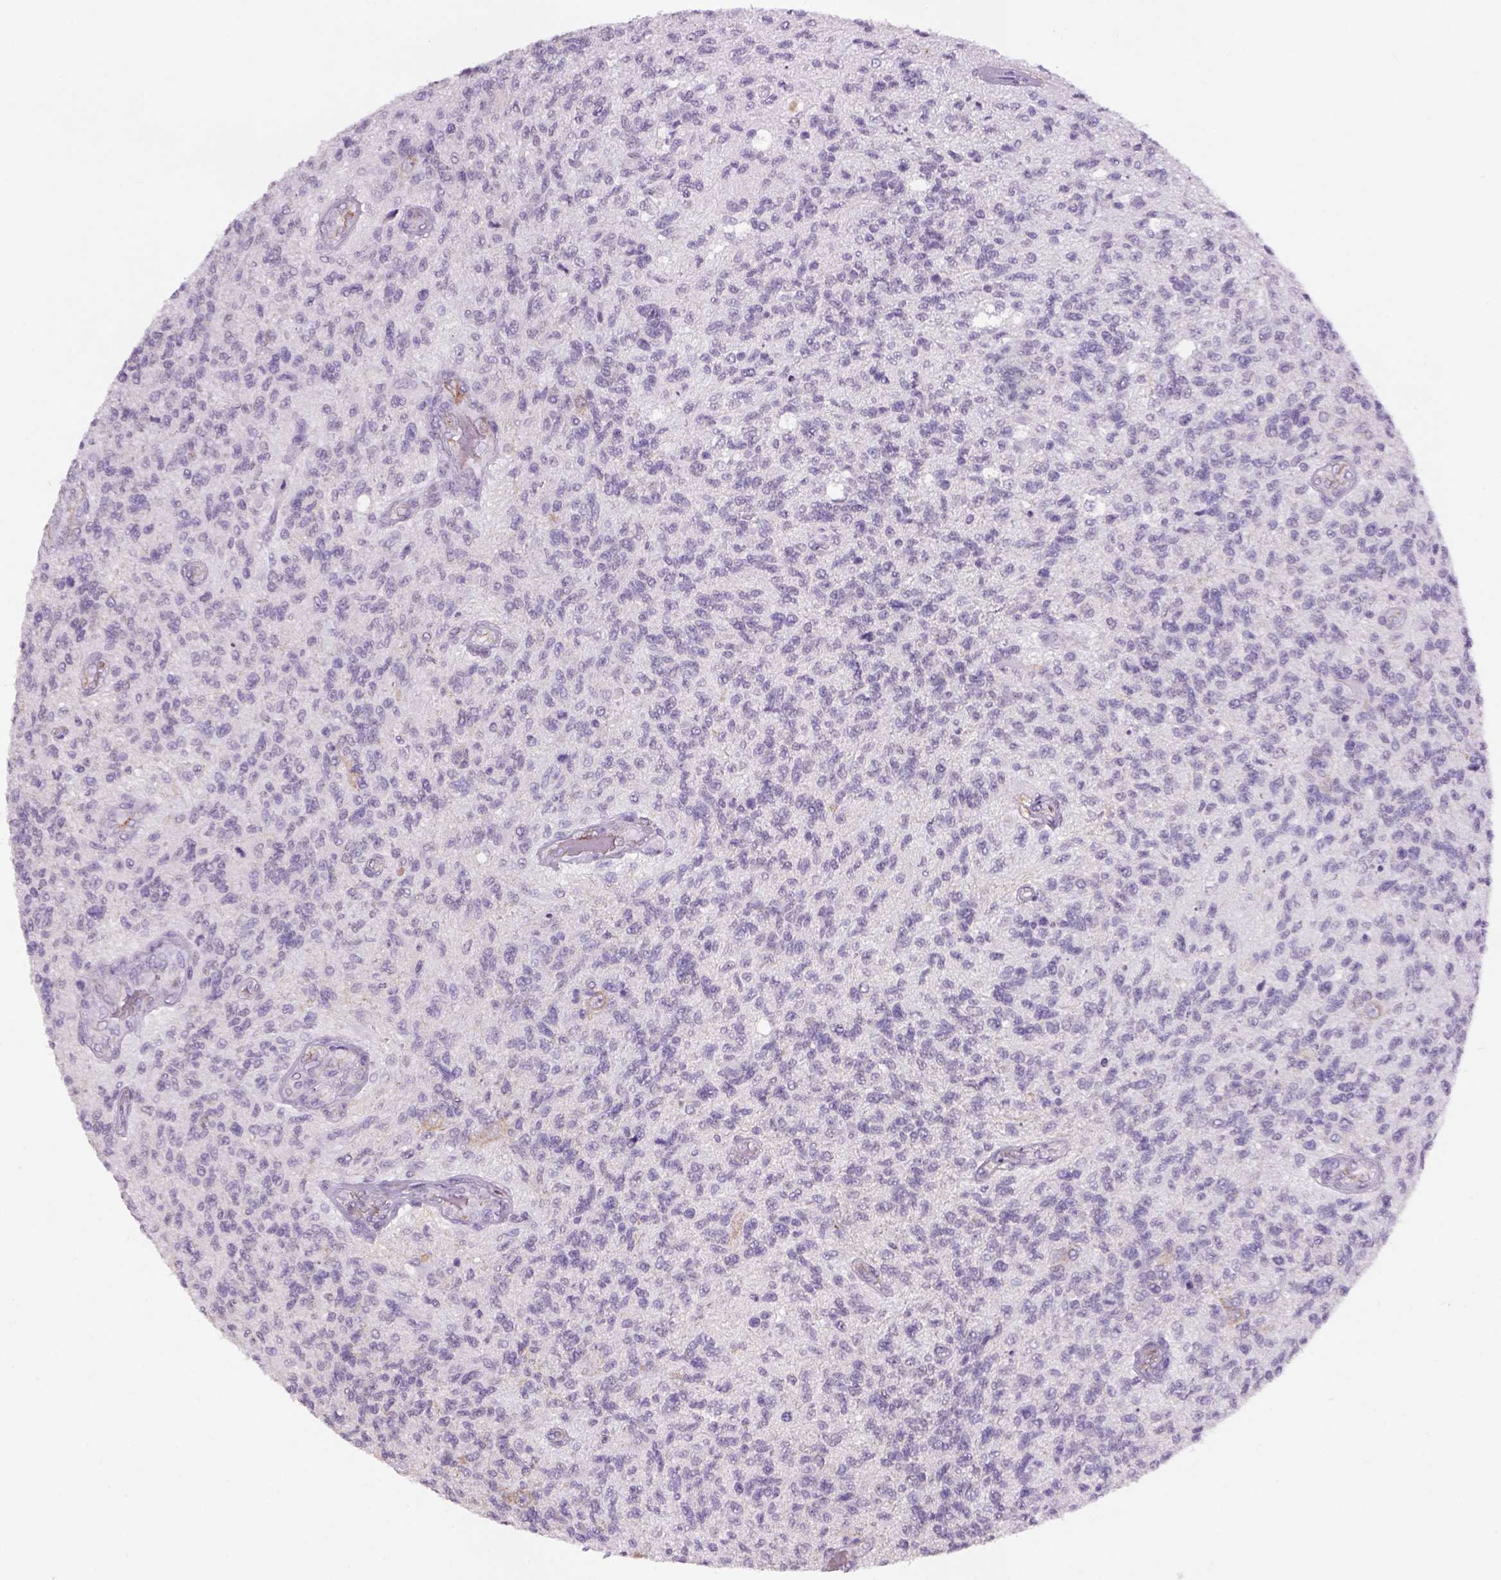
{"staining": {"intensity": "negative", "quantity": "none", "location": "none"}, "tissue": "glioma", "cell_type": "Tumor cells", "image_type": "cancer", "snomed": [{"axis": "morphology", "description": "Glioma, malignant, High grade"}, {"axis": "topography", "description": "Brain"}], "caption": "Tumor cells show no significant positivity in glioma.", "gene": "PRRT1", "patient": {"sex": "male", "age": 56}}